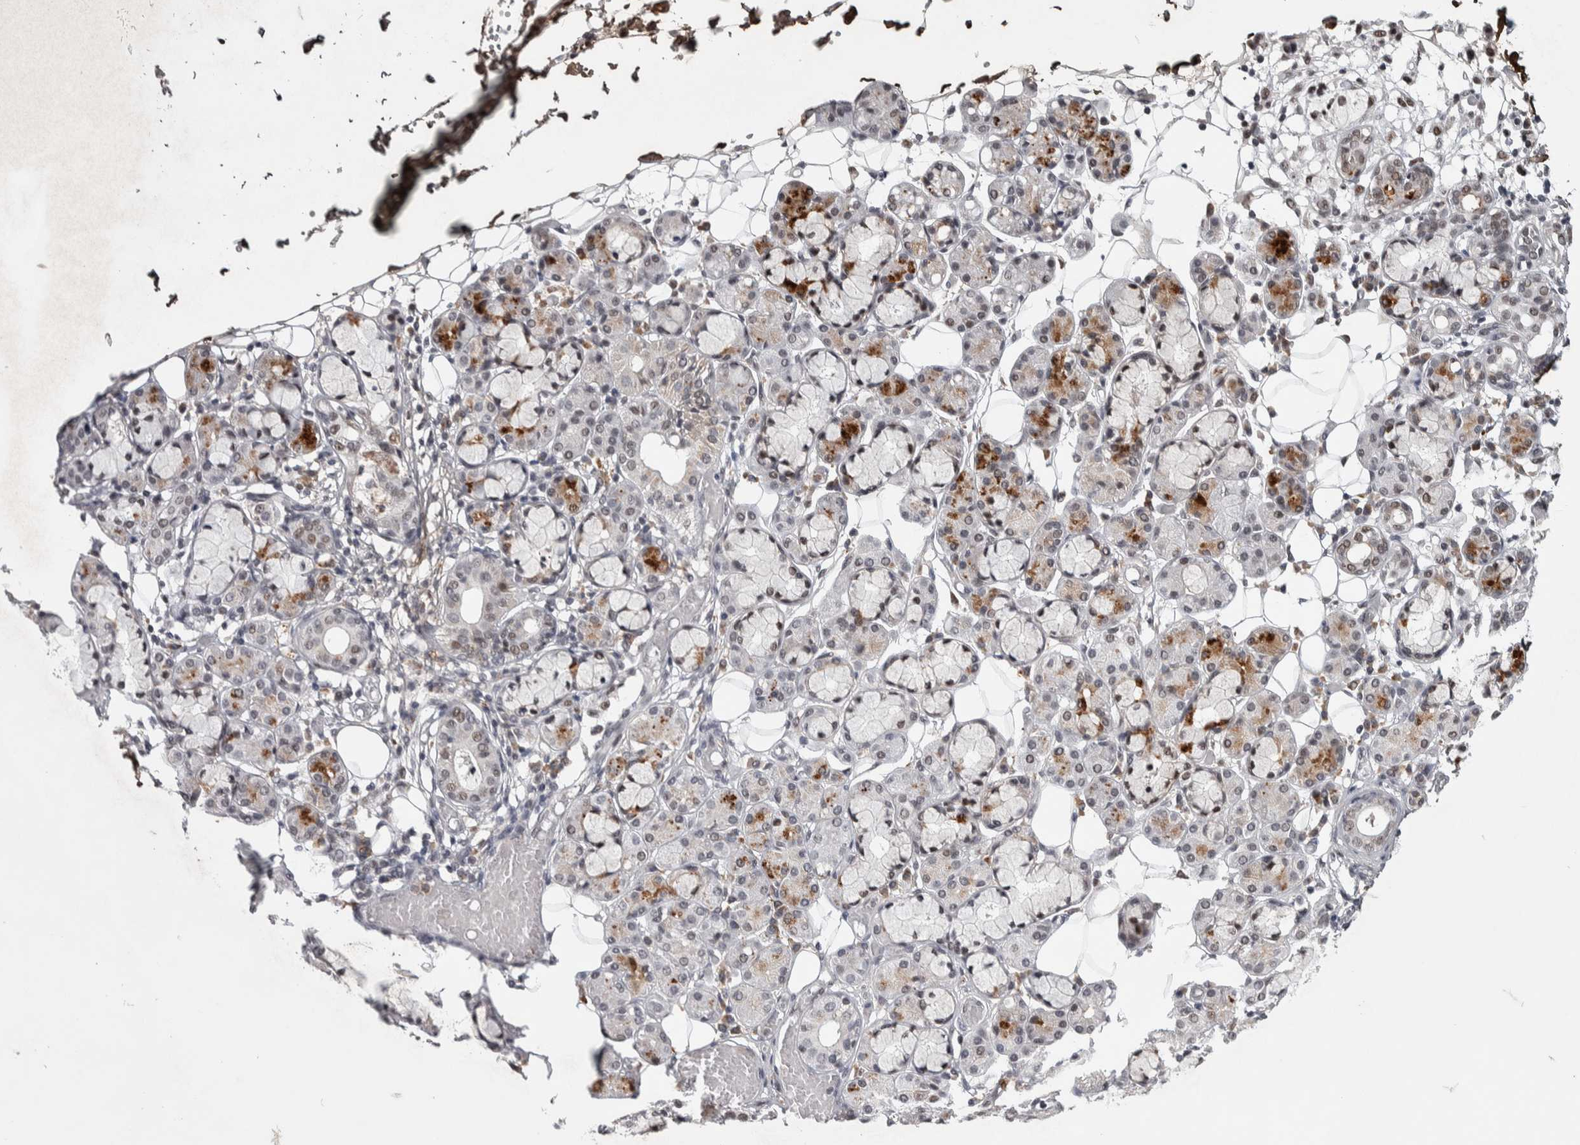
{"staining": {"intensity": "weak", "quantity": "25%-75%", "location": "nuclear"}, "tissue": "salivary gland", "cell_type": "Glandular cells", "image_type": "normal", "snomed": [{"axis": "morphology", "description": "Normal tissue, NOS"}, {"axis": "topography", "description": "Salivary gland"}], "caption": "Immunohistochemistry (IHC) photomicrograph of normal salivary gland: salivary gland stained using immunohistochemistry shows low levels of weak protein expression localized specifically in the nuclear of glandular cells, appearing as a nuclear brown color.", "gene": "ASPN", "patient": {"sex": "male", "age": 63}}